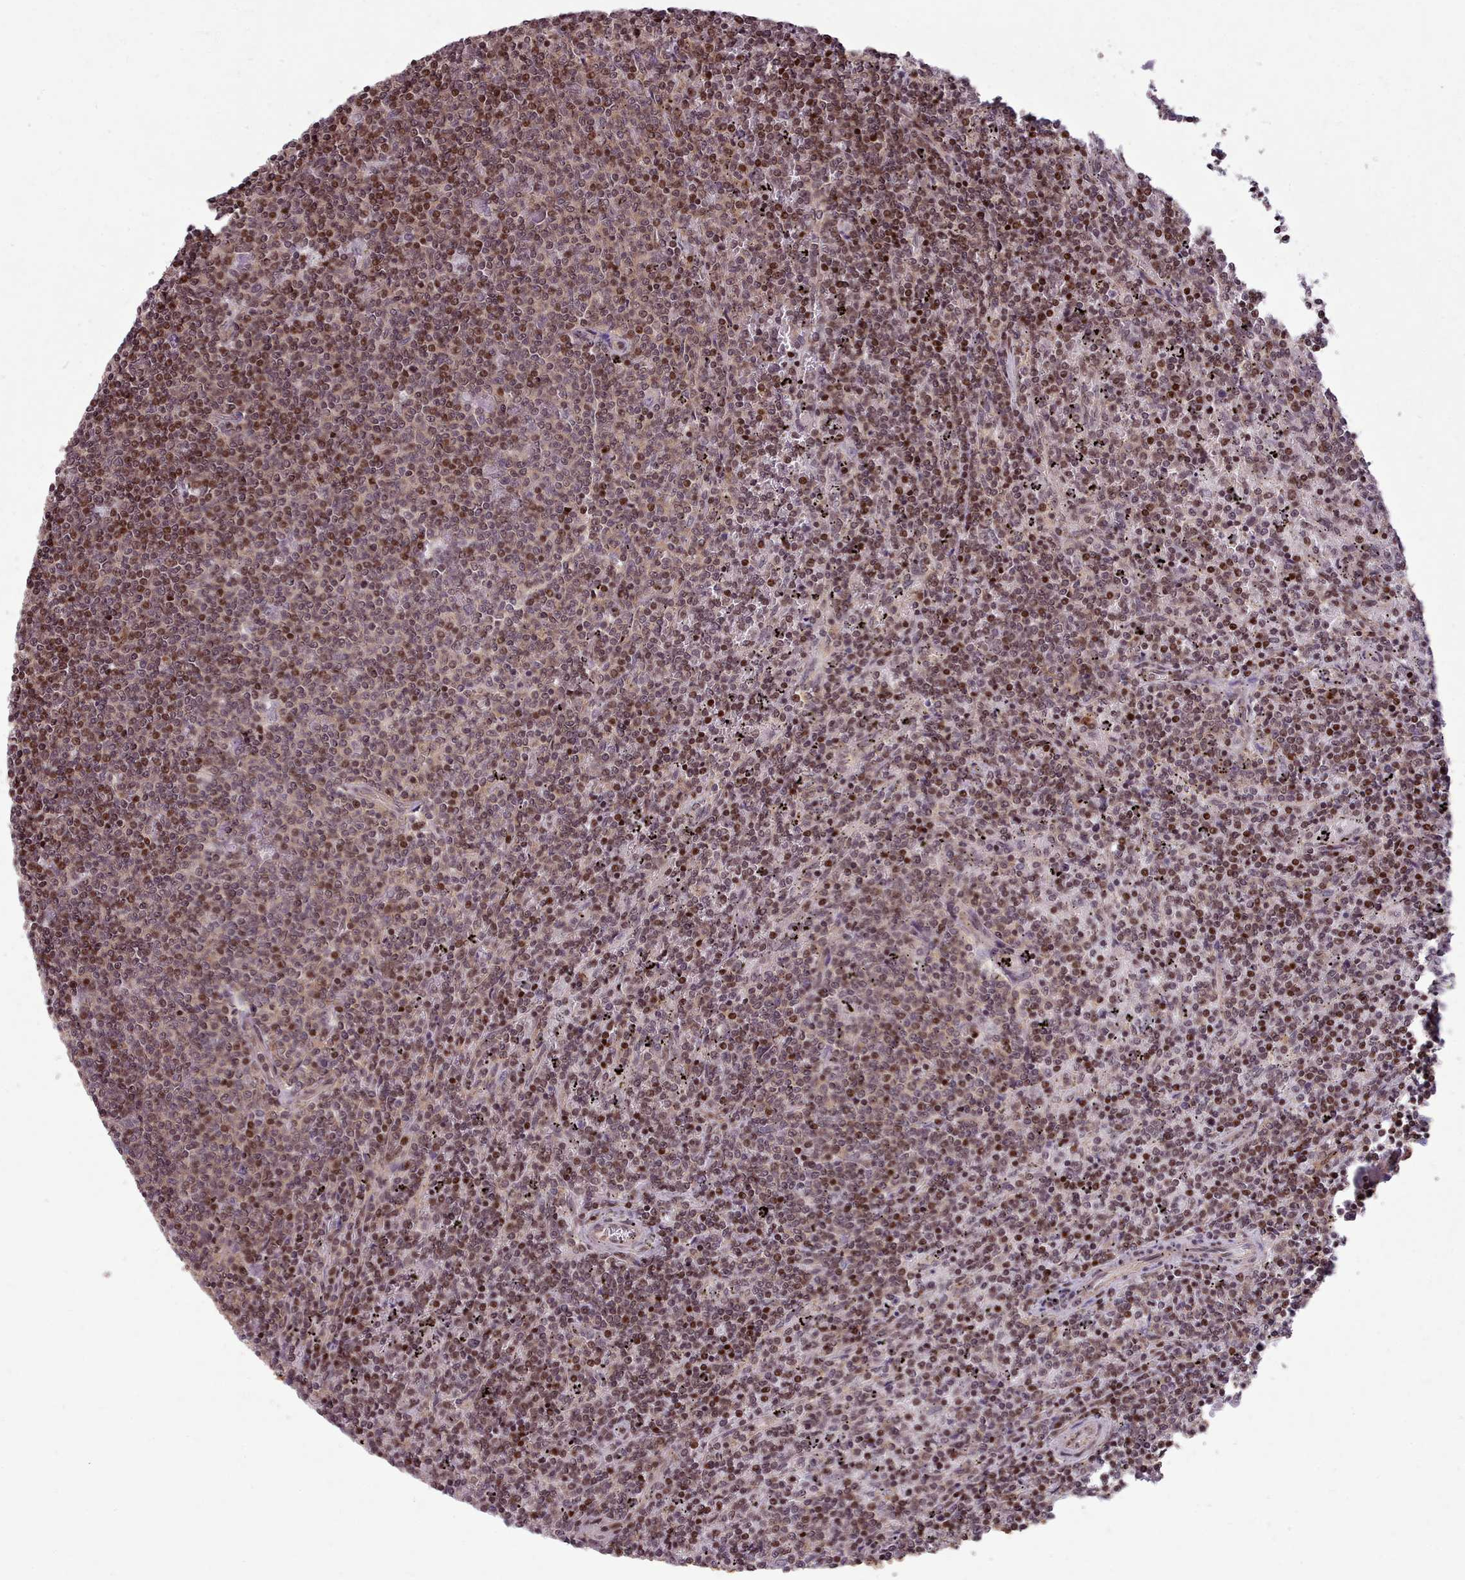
{"staining": {"intensity": "moderate", "quantity": ">75%", "location": "nuclear"}, "tissue": "lymphoma", "cell_type": "Tumor cells", "image_type": "cancer", "snomed": [{"axis": "morphology", "description": "Malignant lymphoma, non-Hodgkin's type, Low grade"}, {"axis": "topography", "description": "Spleen"}], "caption": "The micrograph displays staining of lymphoma, revealing moderate nuclear protein expression (brown color) within tumor cells.", "gene": "ENSA", "patient": {"sex": "female", "age": 50}}